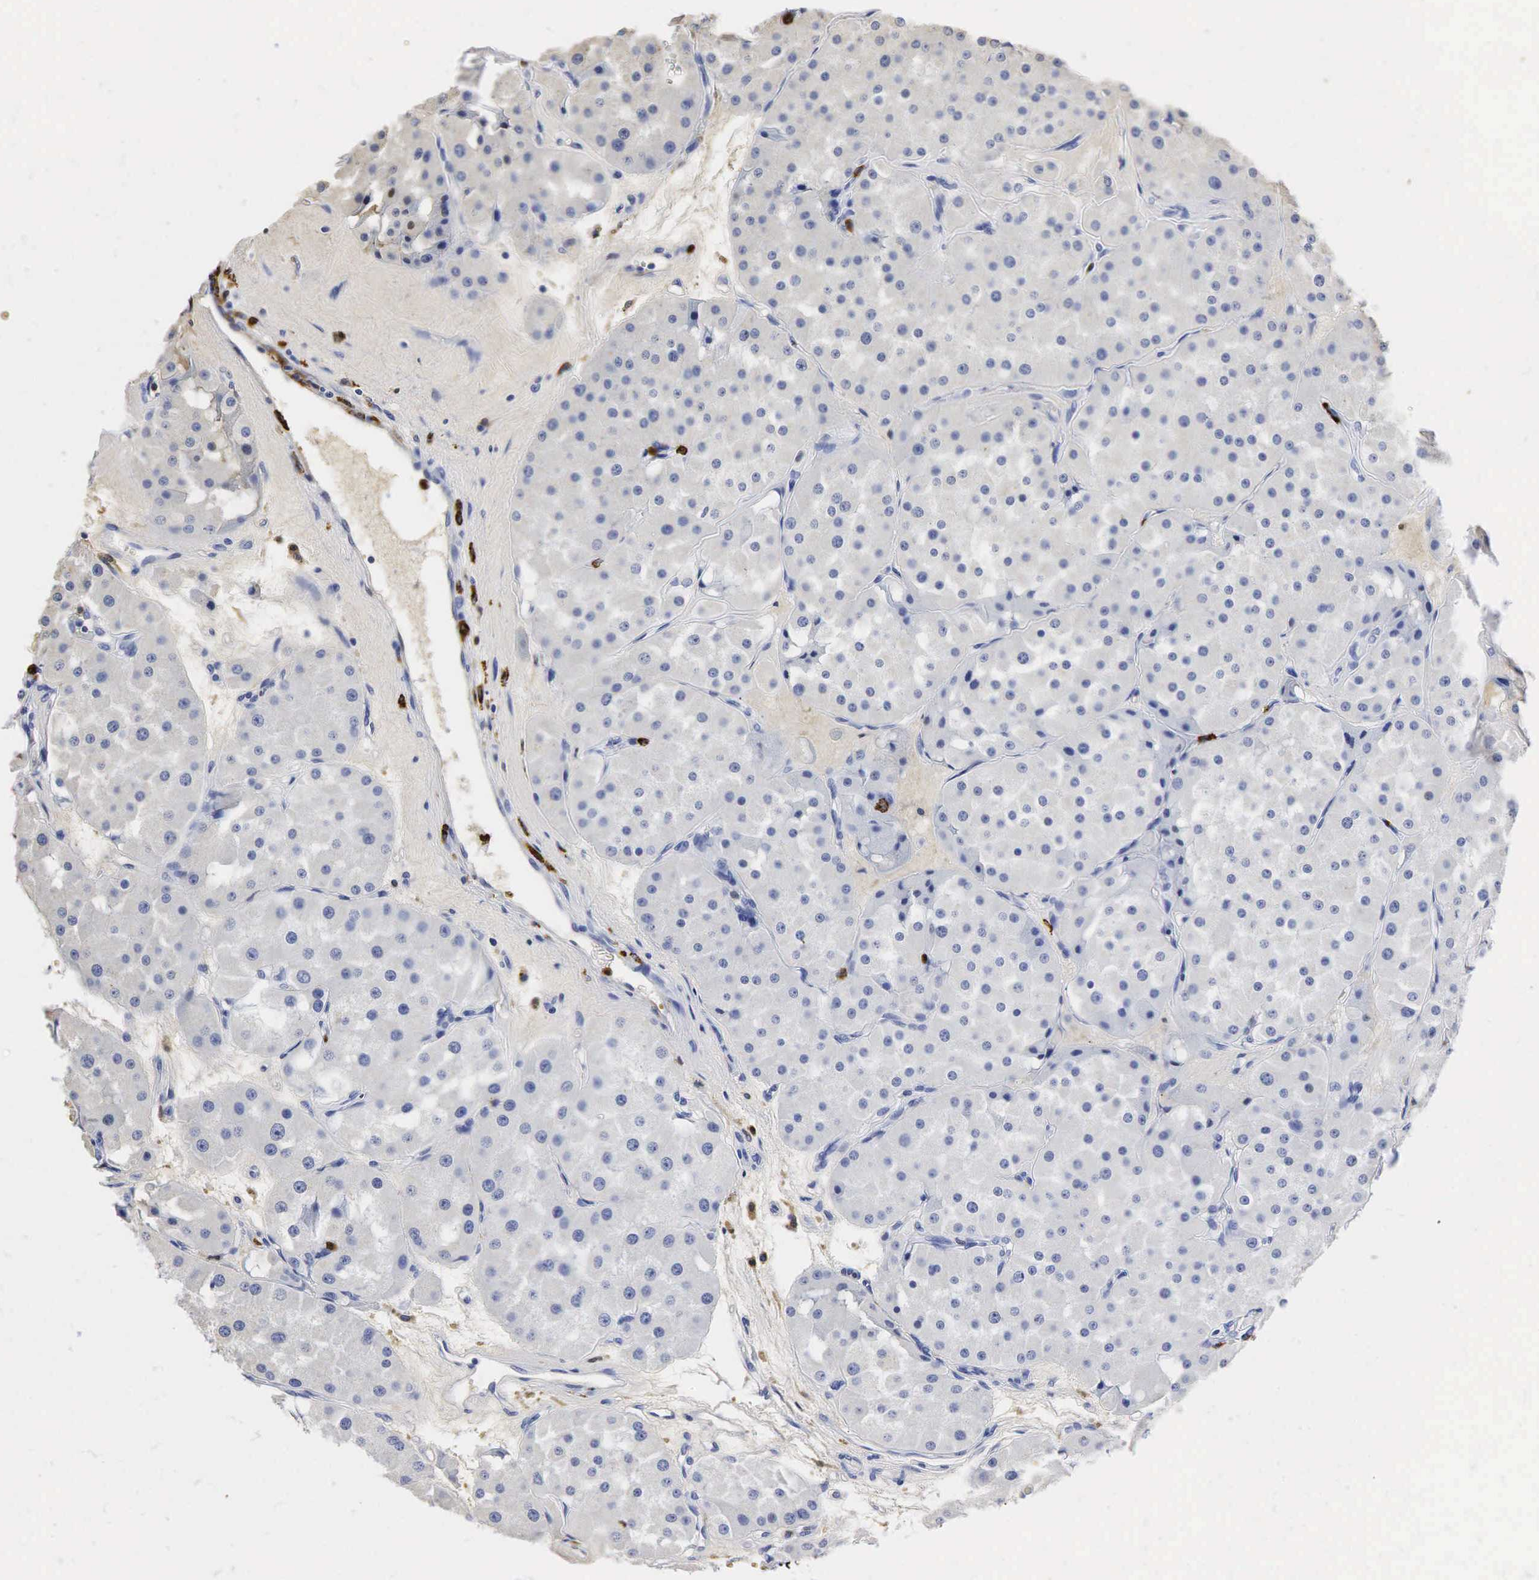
{"staining": {"intensity": "negative", "quantity": "none", "location": "none"}, "tissue": "renal cancer", "cell_type": "Tumor cells", "image_type": "cancer", "snomed": [{"axis": "morphology", "description": "Adenocarcinoma, uncertain malignant potential"}, {"axis": "topography", "description": "Kidney"}], "caption": "This is an immunohistochemistry (IHC) image of renal adenocarcinoma,  uncertain malignant potential. There is no positivity in tumor cells.", "gene": "LYZ", "patient": {"sex": "male", "age": 63}}